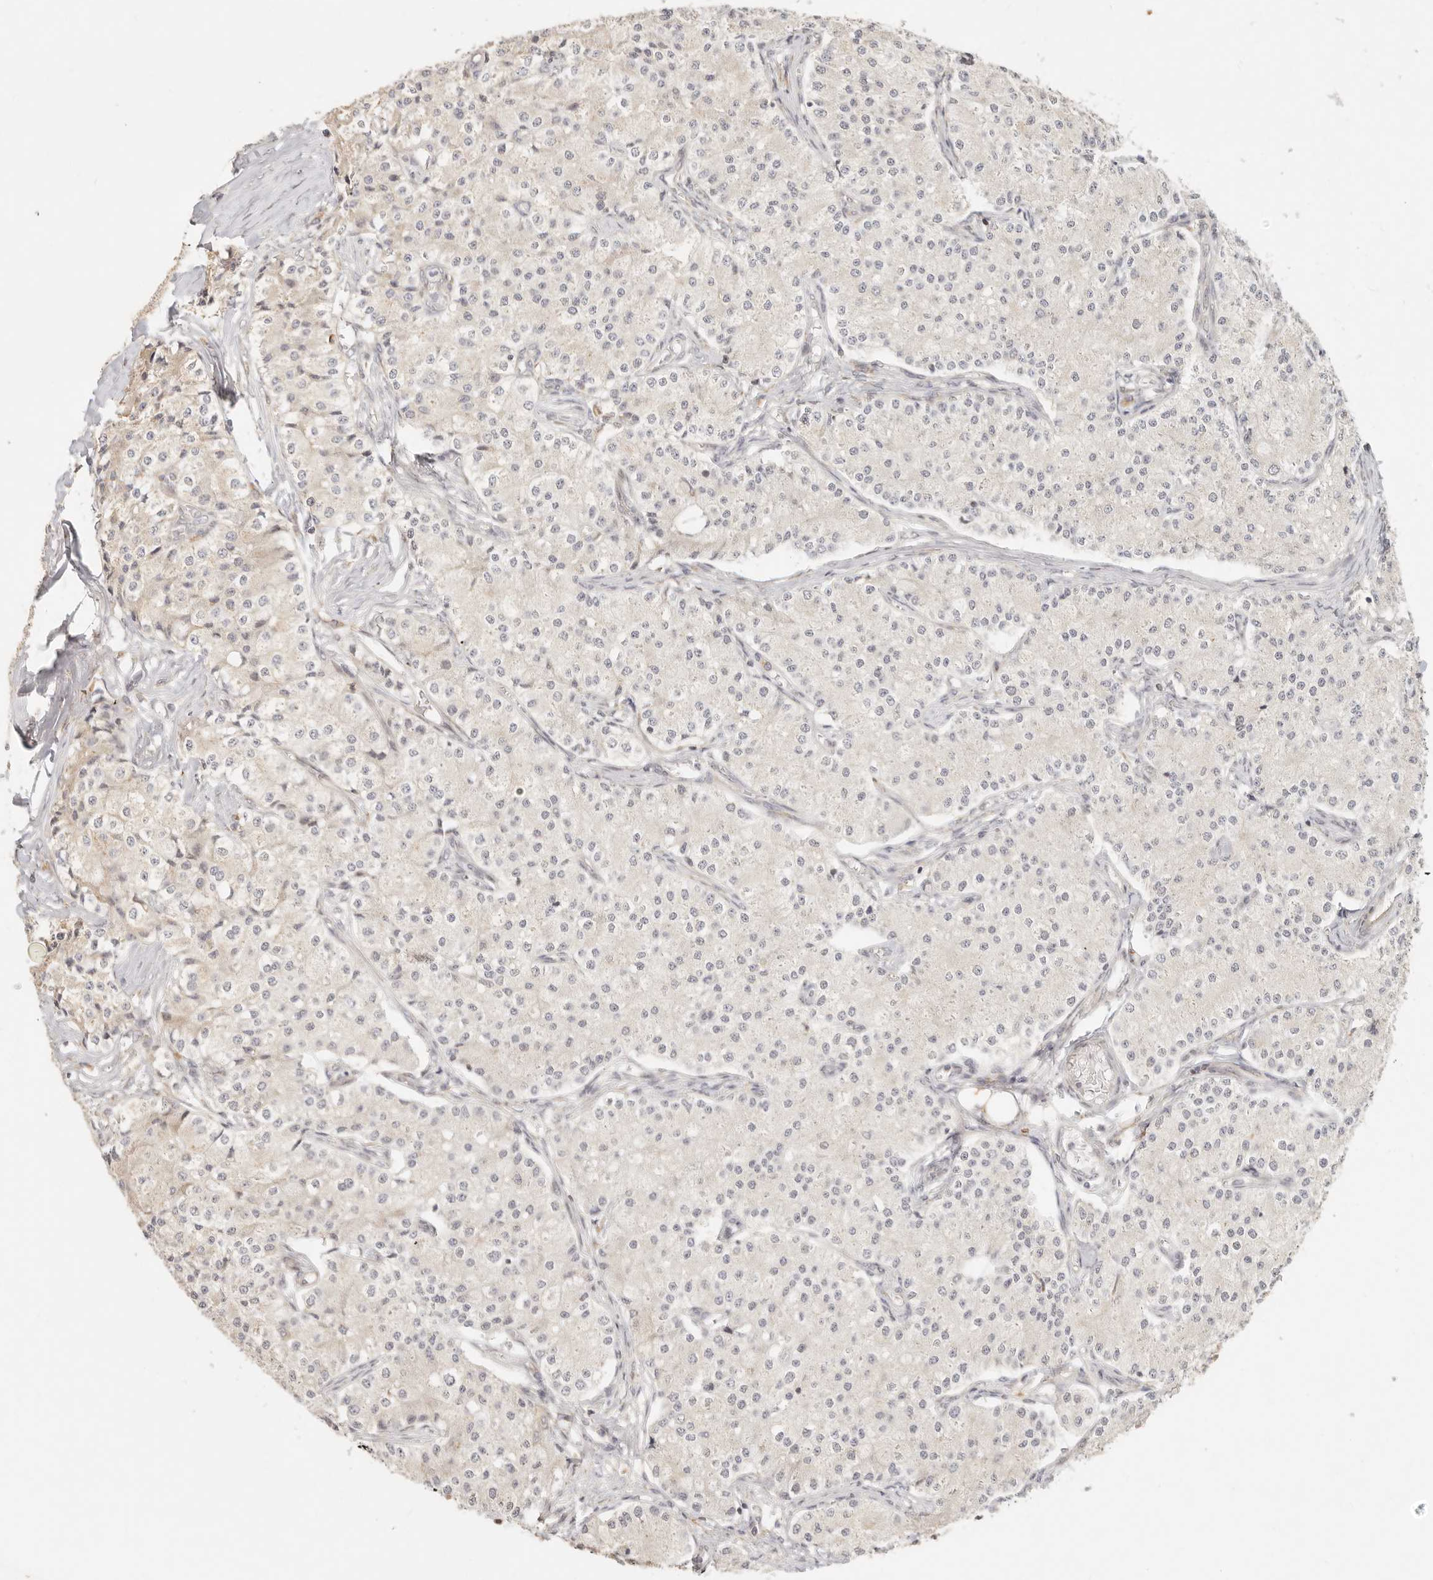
{"staining": {"intensity": "negative", "quantity": "none", "location": "none"}, "tissue": "carcinoid", "cell_type": "Tumor cells", "image_type": "cancer", "snomed": [{"axis": "morphology", "description": "Carcinoid, malignant, NOS"}, {"axis": "topography", "description": "Colon"}], "caption": "This is an IHC micrograph of malignant carcinoid. There is no staining in tumor cells.", "gene": "TIMM17A", "patient": {"sex": "female", "age": 52}}